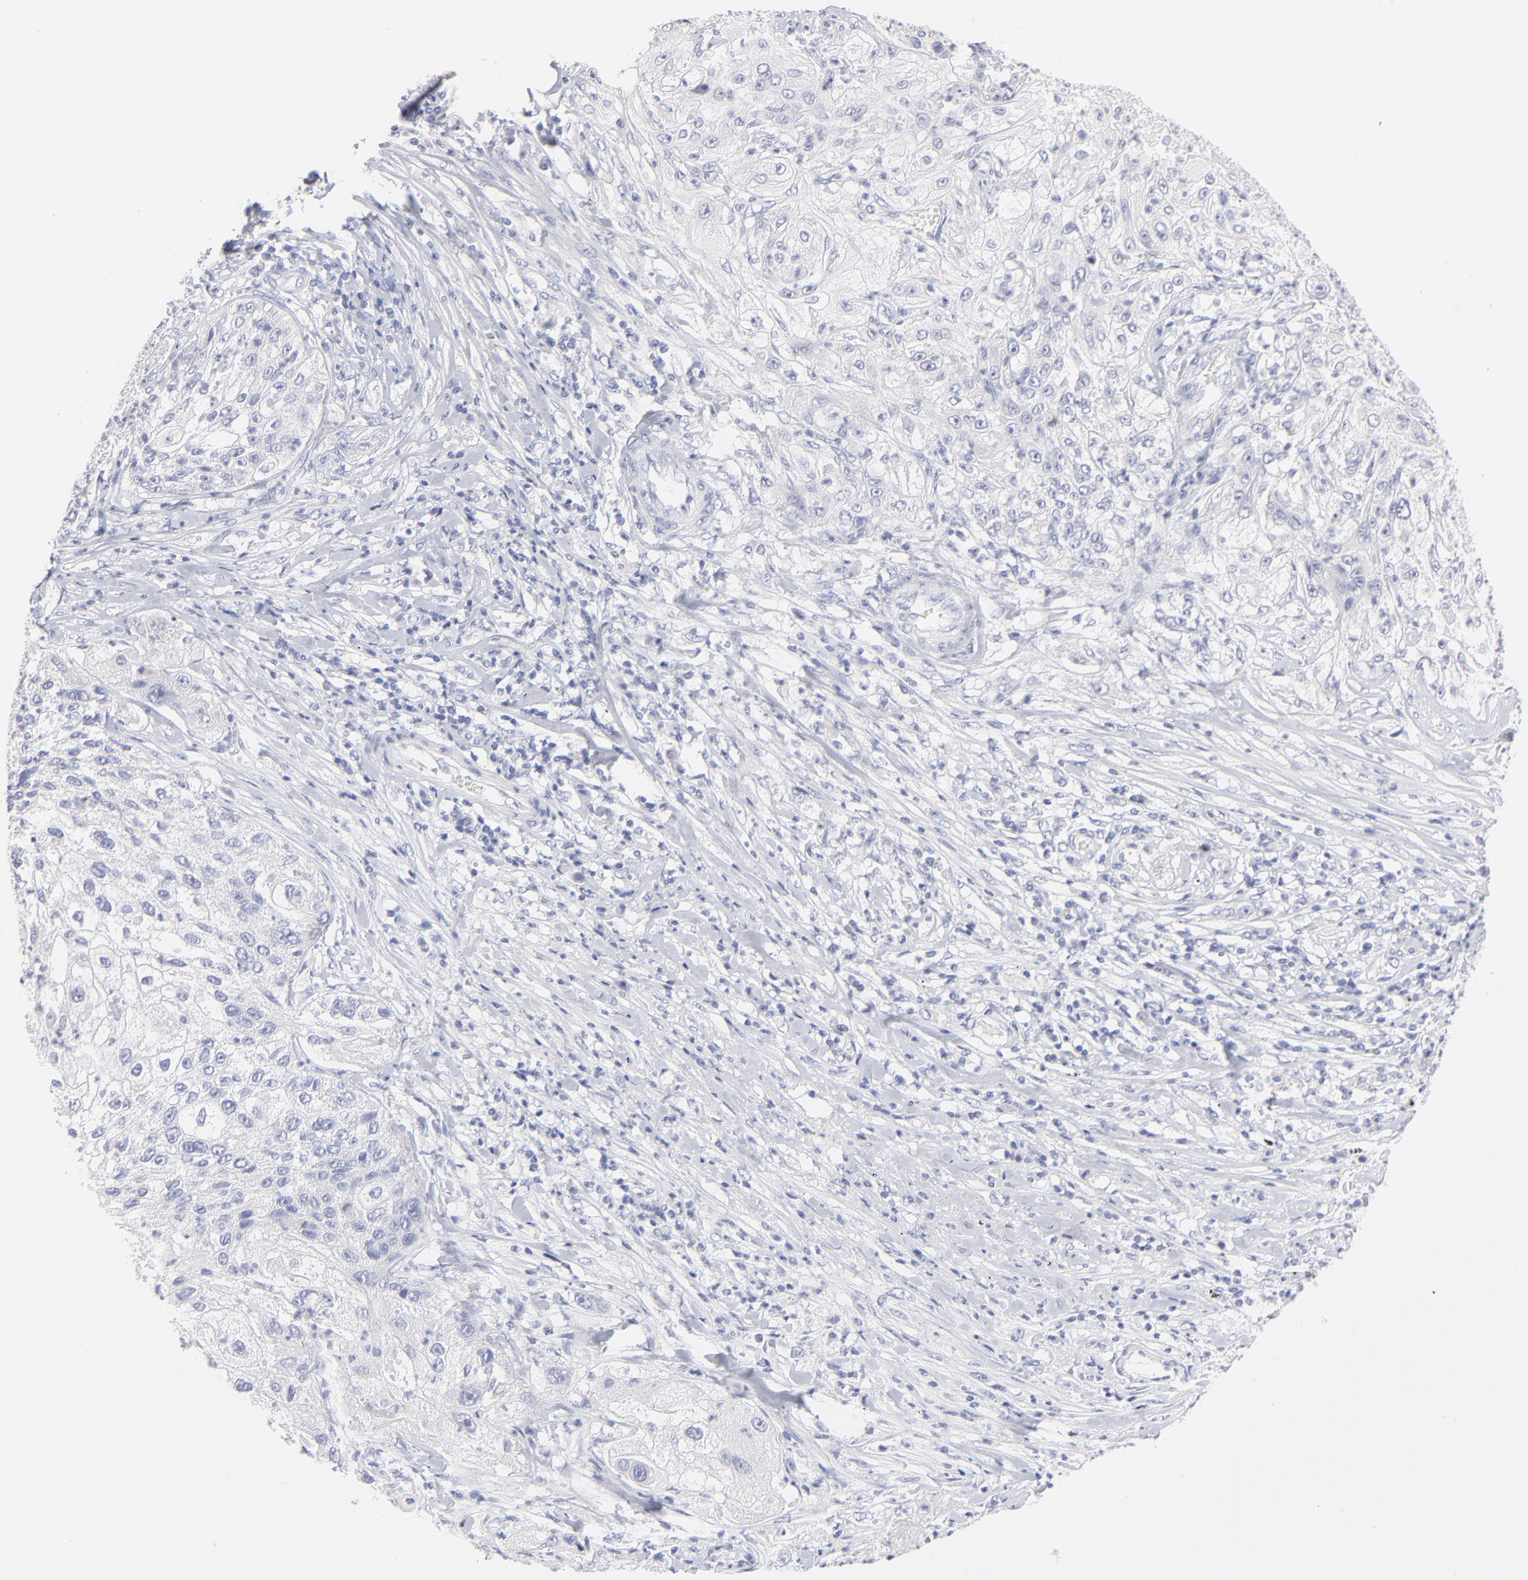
{"staining": {"intensity": "negative", "quantity": "none", "location": "none"}, "tissue": "lung cancer", "cell_type": "Tumor cells", "image_type": "cancer", "snomed": [{"axis": "morphology", "description": "Inflammation, NOS"}, {"axis": "morphology", "description": "Squamous cell carcinoma, NOS"}, {"axis": "topography", "description": "Lymph node"}, {"axis": "topography", "description": "Soft tissue"}, {"axis": "topography", "description": "Lung"}], "caption": "There is no significant staining in tumor cells of lung cancer (squamous cell carcinoma). (Brightfield microscopy of DAB (3,3'-diaminobenzidine) immunohistochemistry at high magnification).", "gene": "TST", "patient": {"sex": "male", "age": 66}}